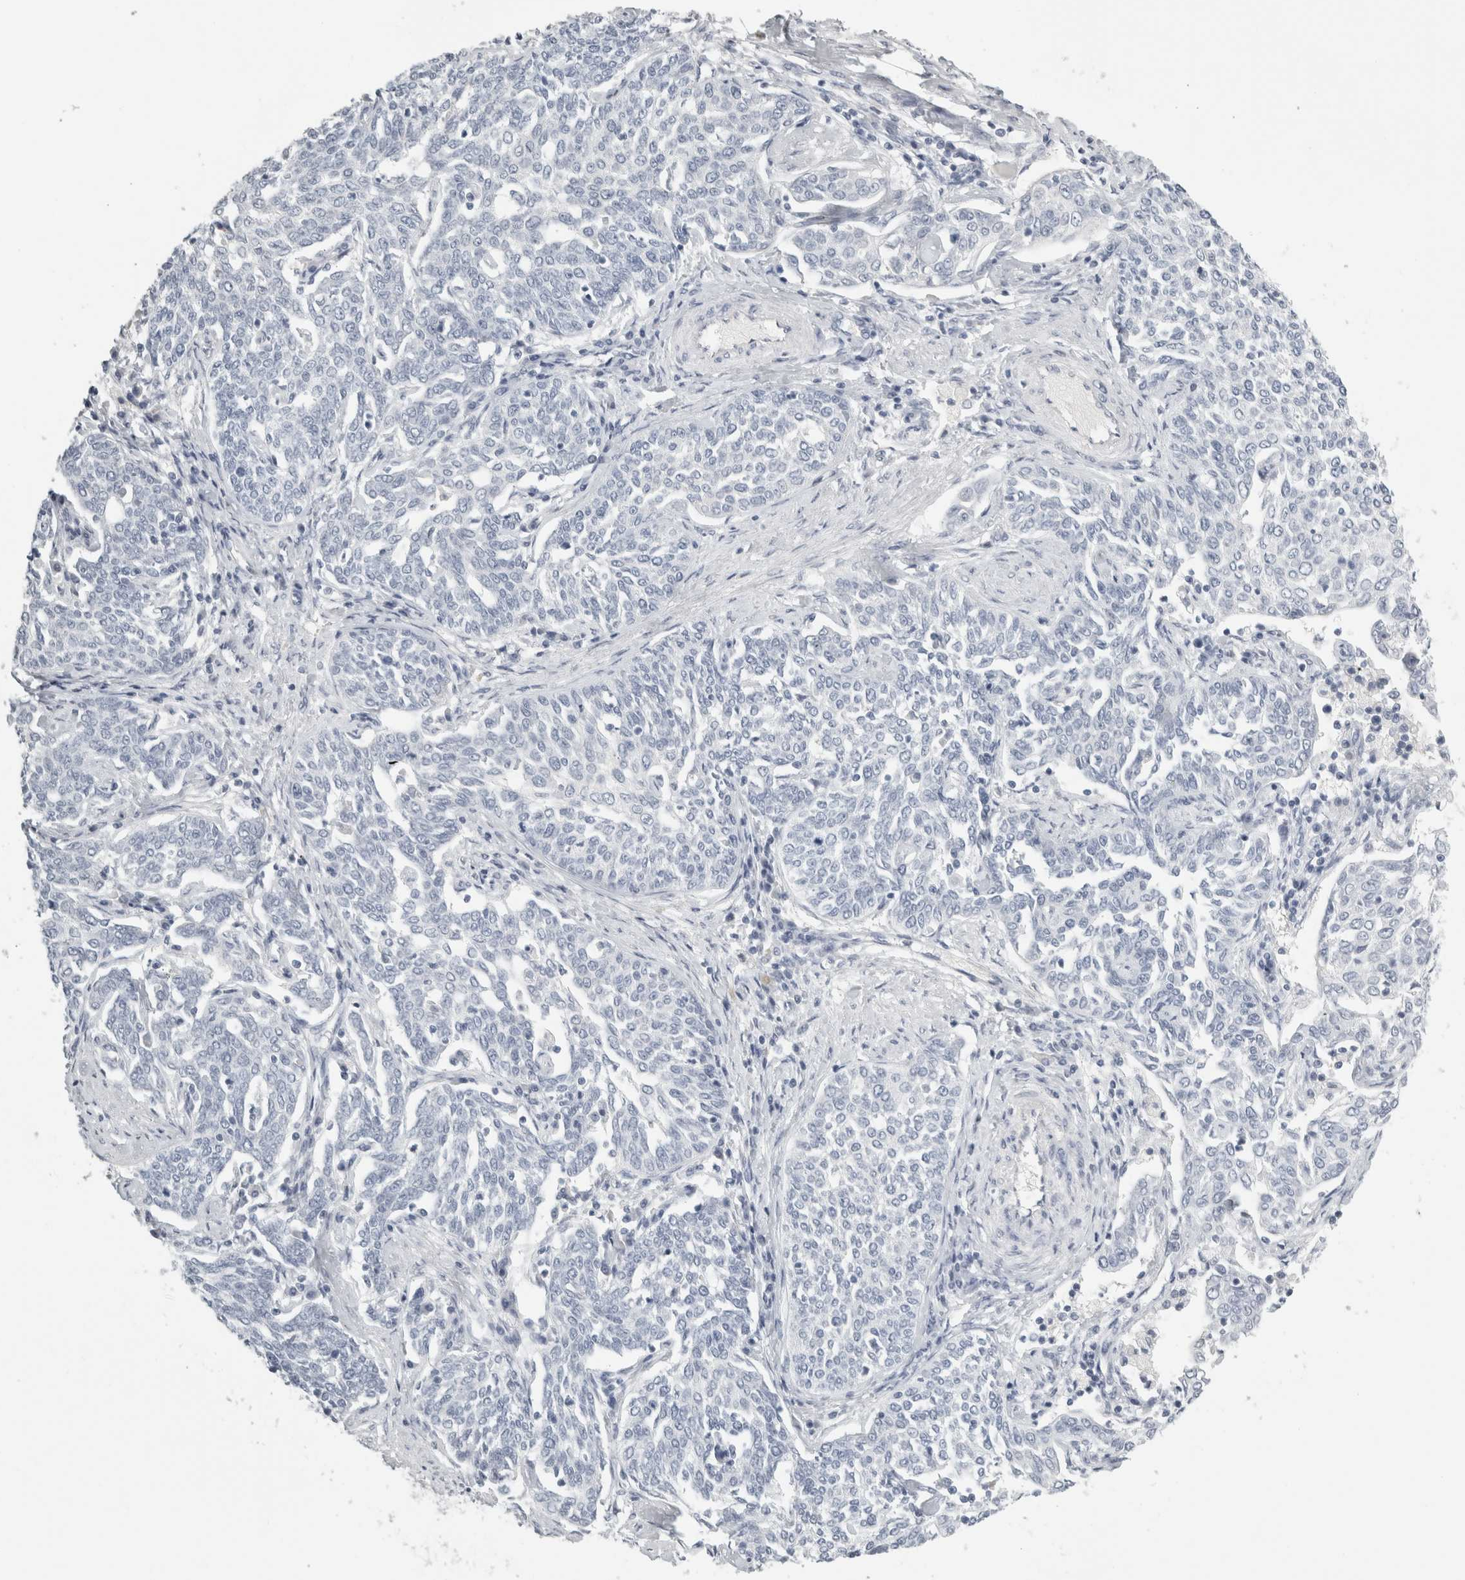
{"staining": {"intensity": "negative", "quantity": "none", "location": "none"}, "tissue": "cervical cancer", "cell_type": "Tumor cells", "image_type": "cancer", "snomed": [{"axis": "morphology", "description": "Squamous cell carcinoma, NOS"}, {"axis": "topography", "description": "Cervix"}], "caption": "Immunohistochemistry (IHC) micrograph of neoplastic tissue: human squamous cell carcinoma (cervical) stained with DAB (3,3'-diaminobenzidine) reveals no significant protein staining in tumor cells.", "gene": "FBLIM1", "patient": {"sex": "female", "age": 34}}